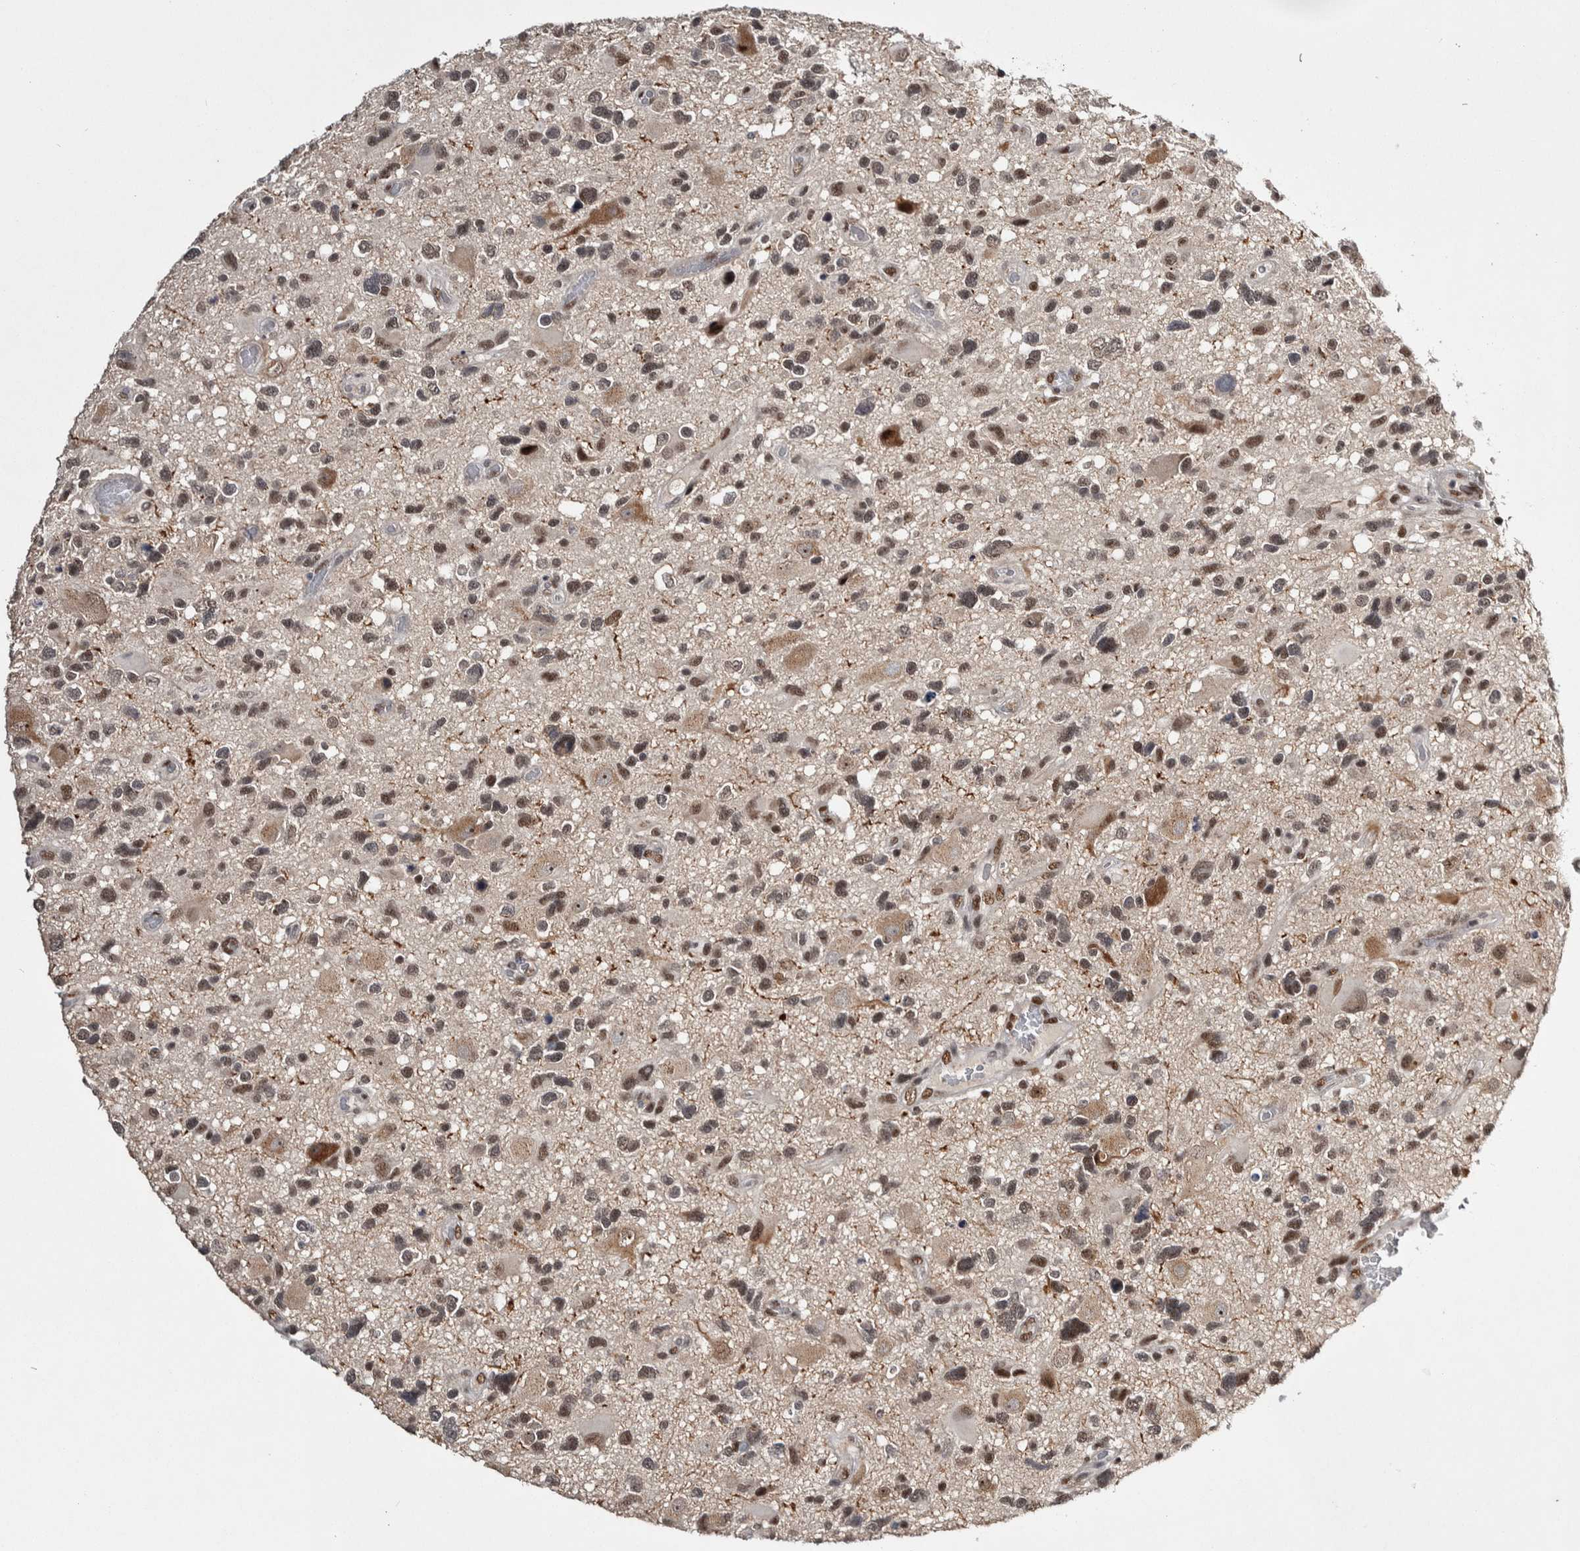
{"staining": {"intensity": "moderate", "quantity": ">75%", "location": "nuclear"}, "tissue": "glioma", "cell_type": "Tumor cells", "image_type": "cancer", "snomed": [{"axis": "morphology", "description": "Glioma, malignant, High grade"}, {"axis": "topography", "description": "Brain"}], "caption": "There is medium levels of moderate nuclear positivity in tumor cells of glioma, as demonstrated by immunohistochemical staining (brown color).", "gene": "ASPN", "patient": {"sex": "male", "age": 33}}